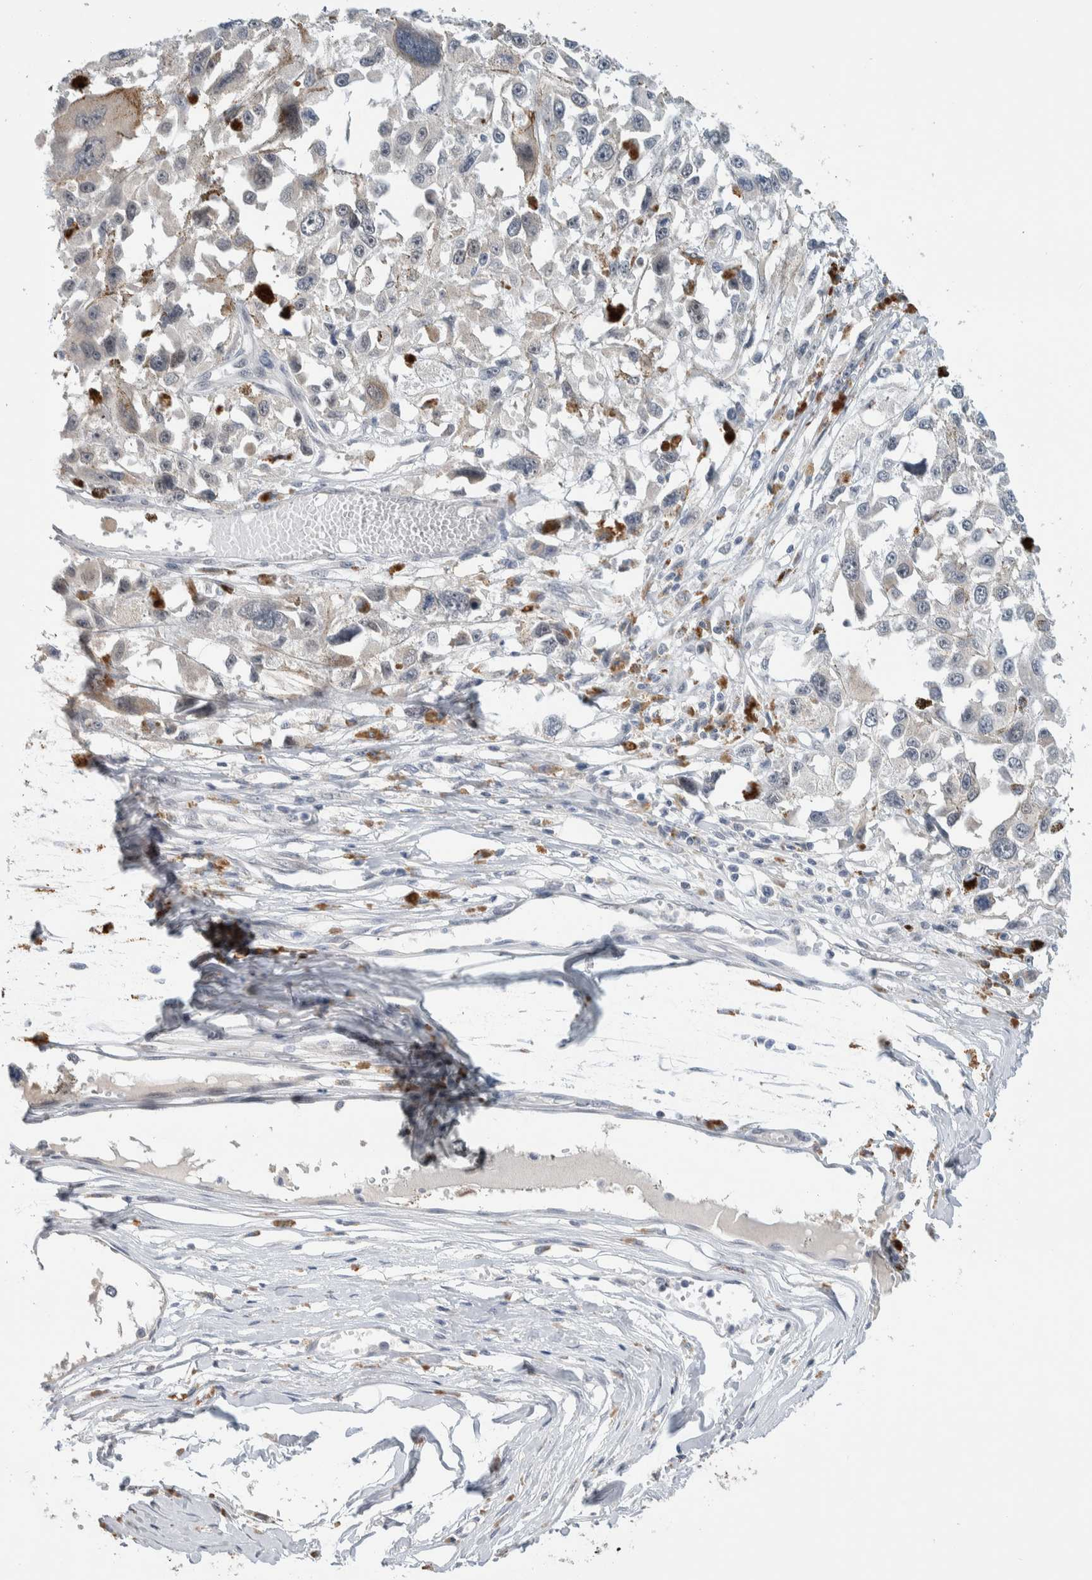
{"staining": {"intensity": "negative", "quantity": "none", "location": "none"}, "tissue": "melanoma", "cell_type": "Tumor cells", "image_type": "cancer", "snomed": [{"axis": "morphology", "description": "Malignant melanoma, Metastatic site"}, {"axis": "topography", "description": "Lymph node"}], "caption": "Immunohistochemistry photomicrograph of malignant melanoma (metastatic site) stained for a protein (brown), which shows no expression in tumor cells.", "gene": "SHPK", "patient": {"sex": "male", "age": 59}}